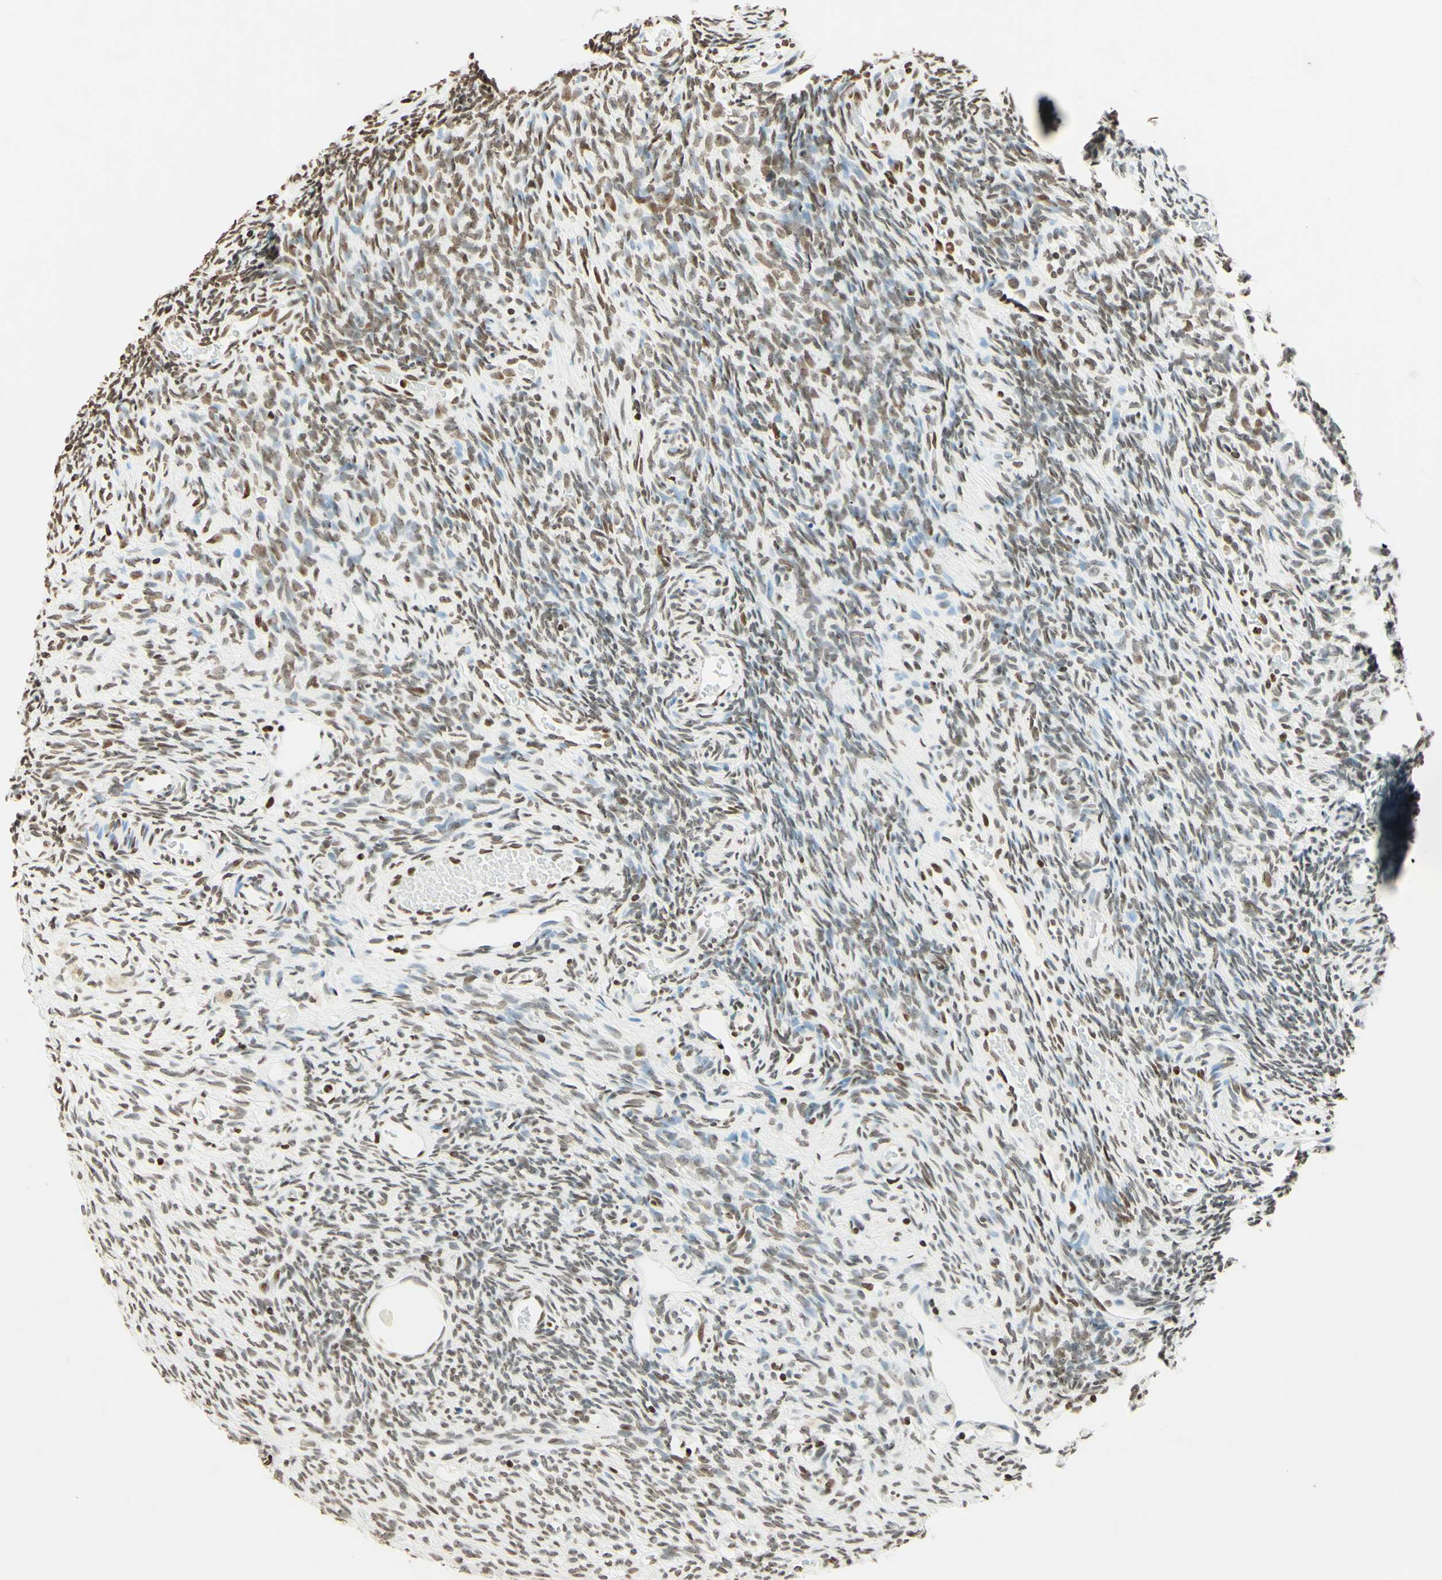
{"staining": {"intensity": "moderate", "quantity": "25%-75%", "location": "nuclear"}, "tissue": "ovary", "cell_type": "Ovarian stroma cells", "image_type": "normal", "snomed": [{"axis": "morphology", "description": "Normal tissue, NOS"}, {"axis": "topography", "description": "Ovary"}], "caption": "Immunohistochemistry image of normal human ovary stained for a protein (brown), which displays medium levels of moderate nuclear positivity in about 25%-75% of ovarian stroma cells.", "gene": "MSH2", "patient": {"sex": "female", "age": 35}}